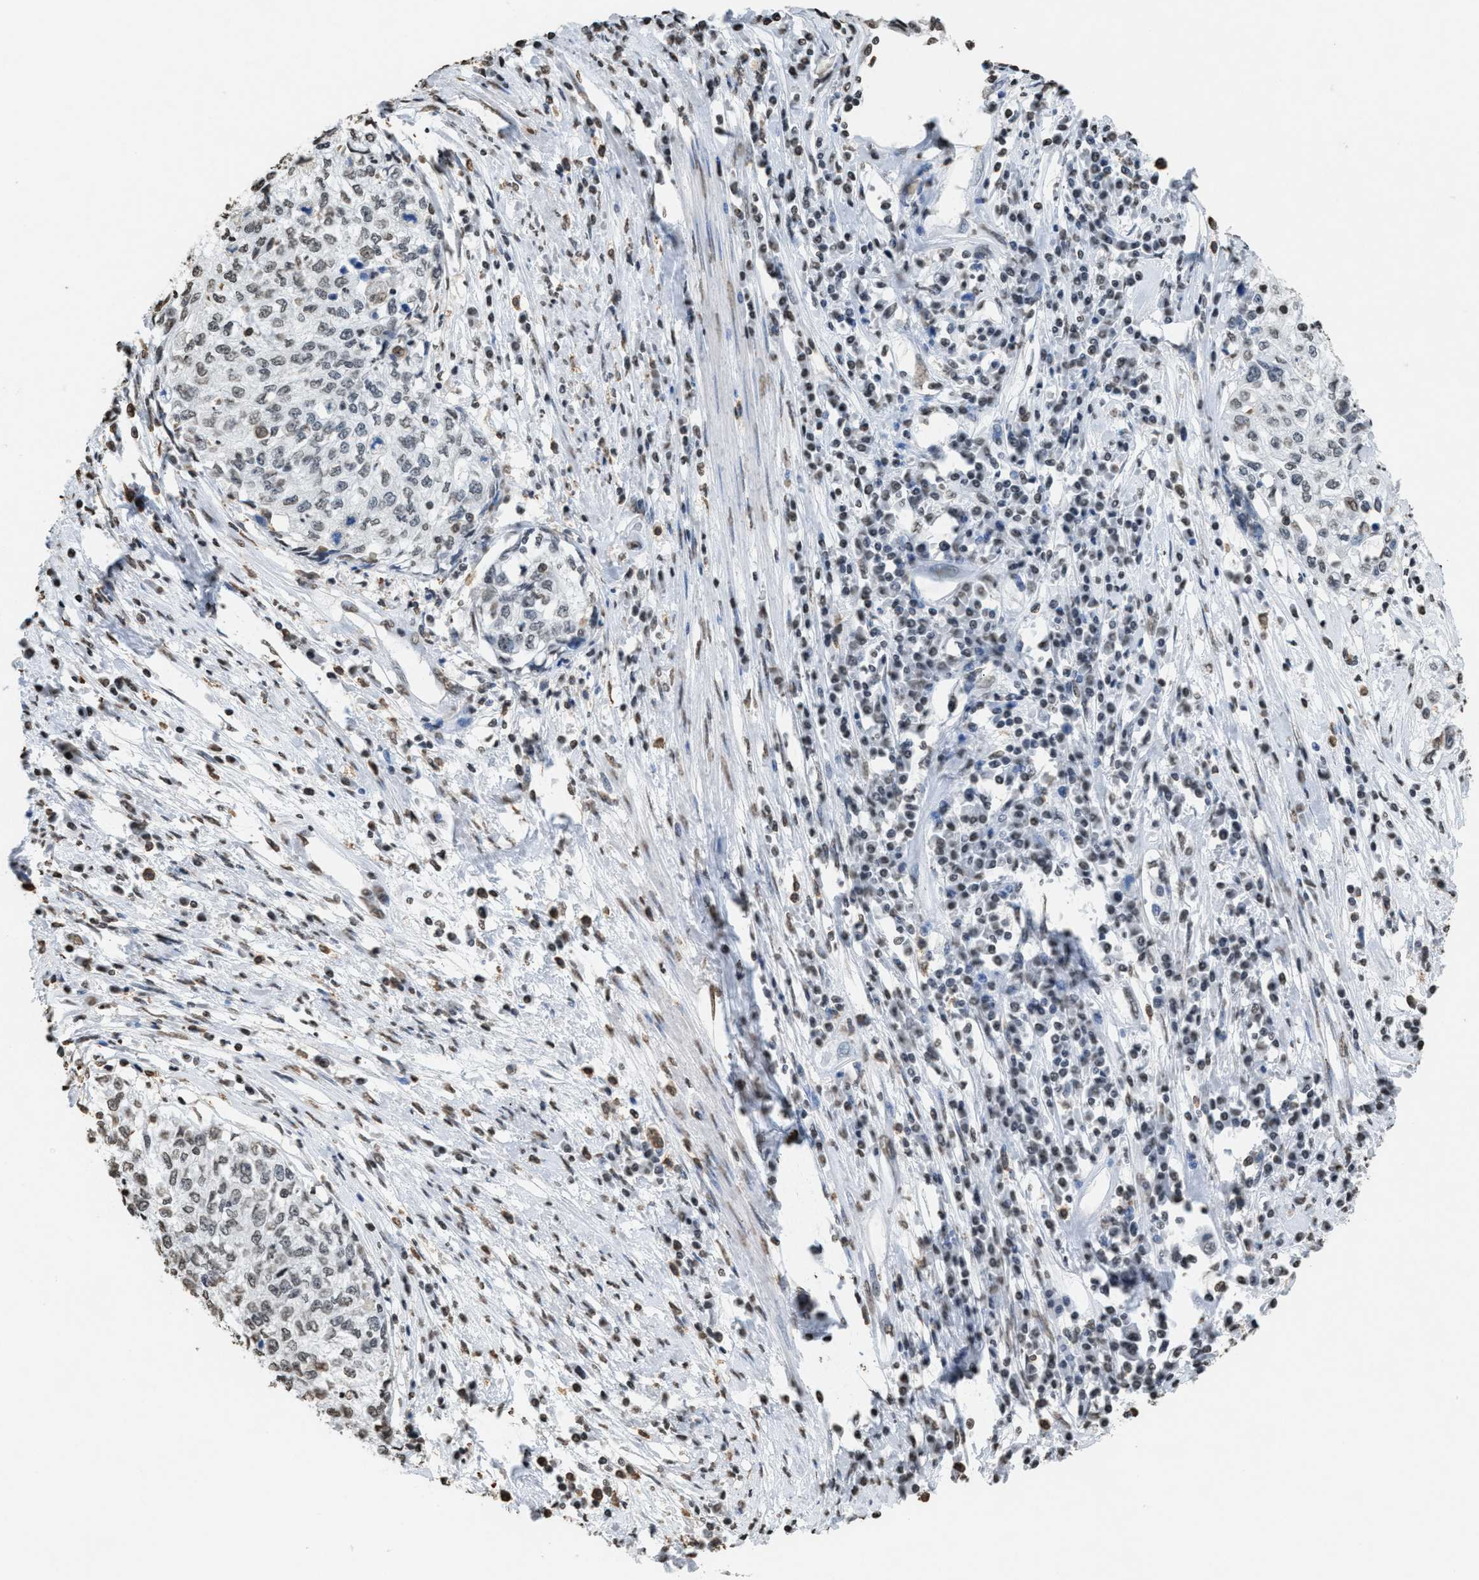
{"staining": {"intensity": "weak", "quantity": "<25%", "location": "nuclear"}, "tissue": "cervical cancer", "cell_type": "Tumor cells", "image_type": "cancer", "snomed": [{"axis": "morphology", "description": "Squamous cell carcinoma, NOS"}, {"axis": "topography", "description": "Cervix"}], "caption": "Image shows no protein positivity in tumor cells of squamous cell carcinoma (cervical) tissue.", "gene": "NUP88", "patient": {"sex": "female", "age": 57}}